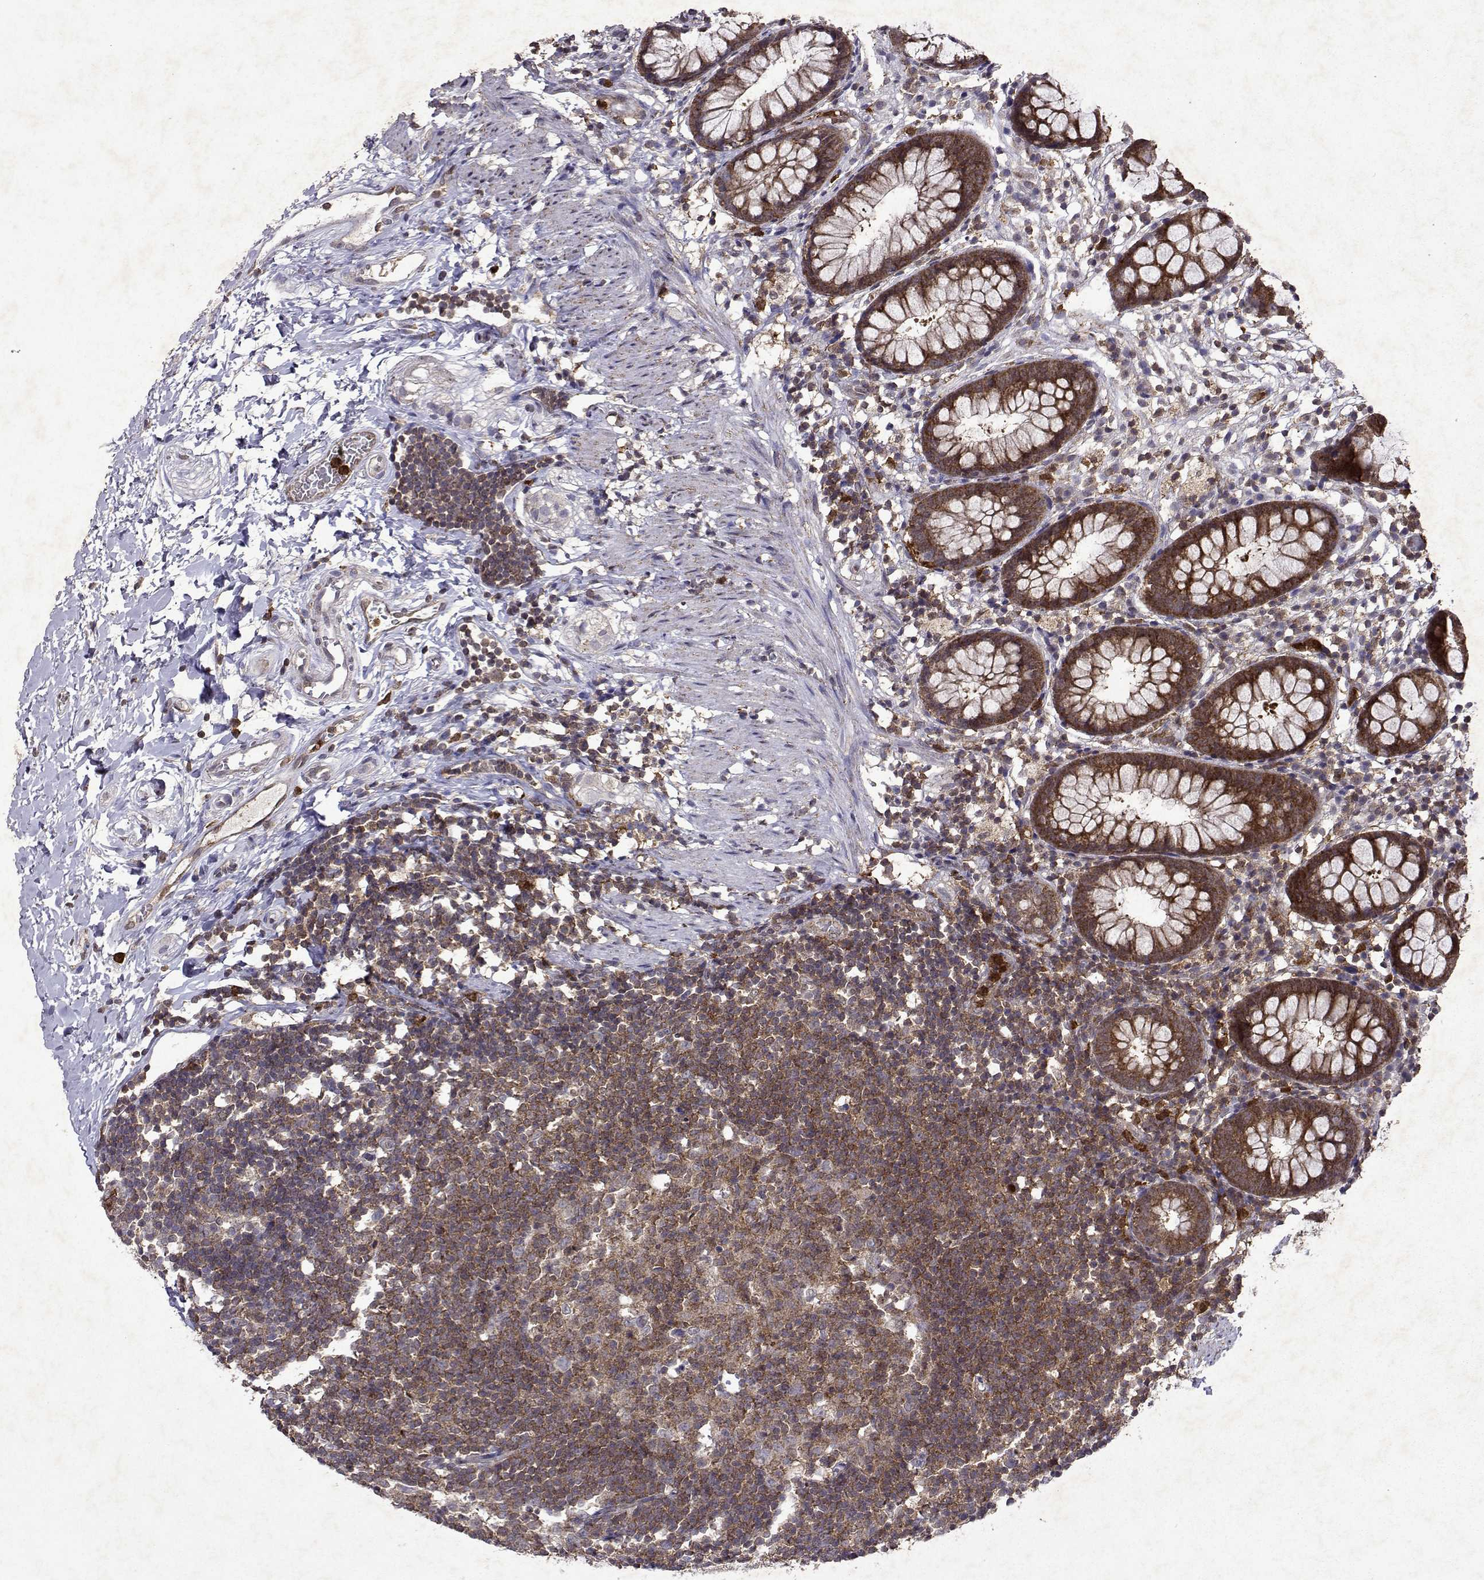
{"staining": {"intensity": "moderate", "quantity": ">75%", "location": "cytoplasmic/membranous"}, "tissue": "rectum", "cell_type": "Glandular cells", "image_type": "normal", "snomed": [{"axis": "morphology", "description": "Normal tissue, NOS"}, {"axis": "topography", "description": "Rectum"}], "caption": "DAB (3,3'-diaminobenzidine) immunohistochemical staining of benign rectum displays moderate cytoplasmic/membranous protein positivity in about >75% of glandular cells. (IHC, brightfield microscopy, high magnification).", "gene": "APAF1", "patient": {"sex": "female", "age": 62}}